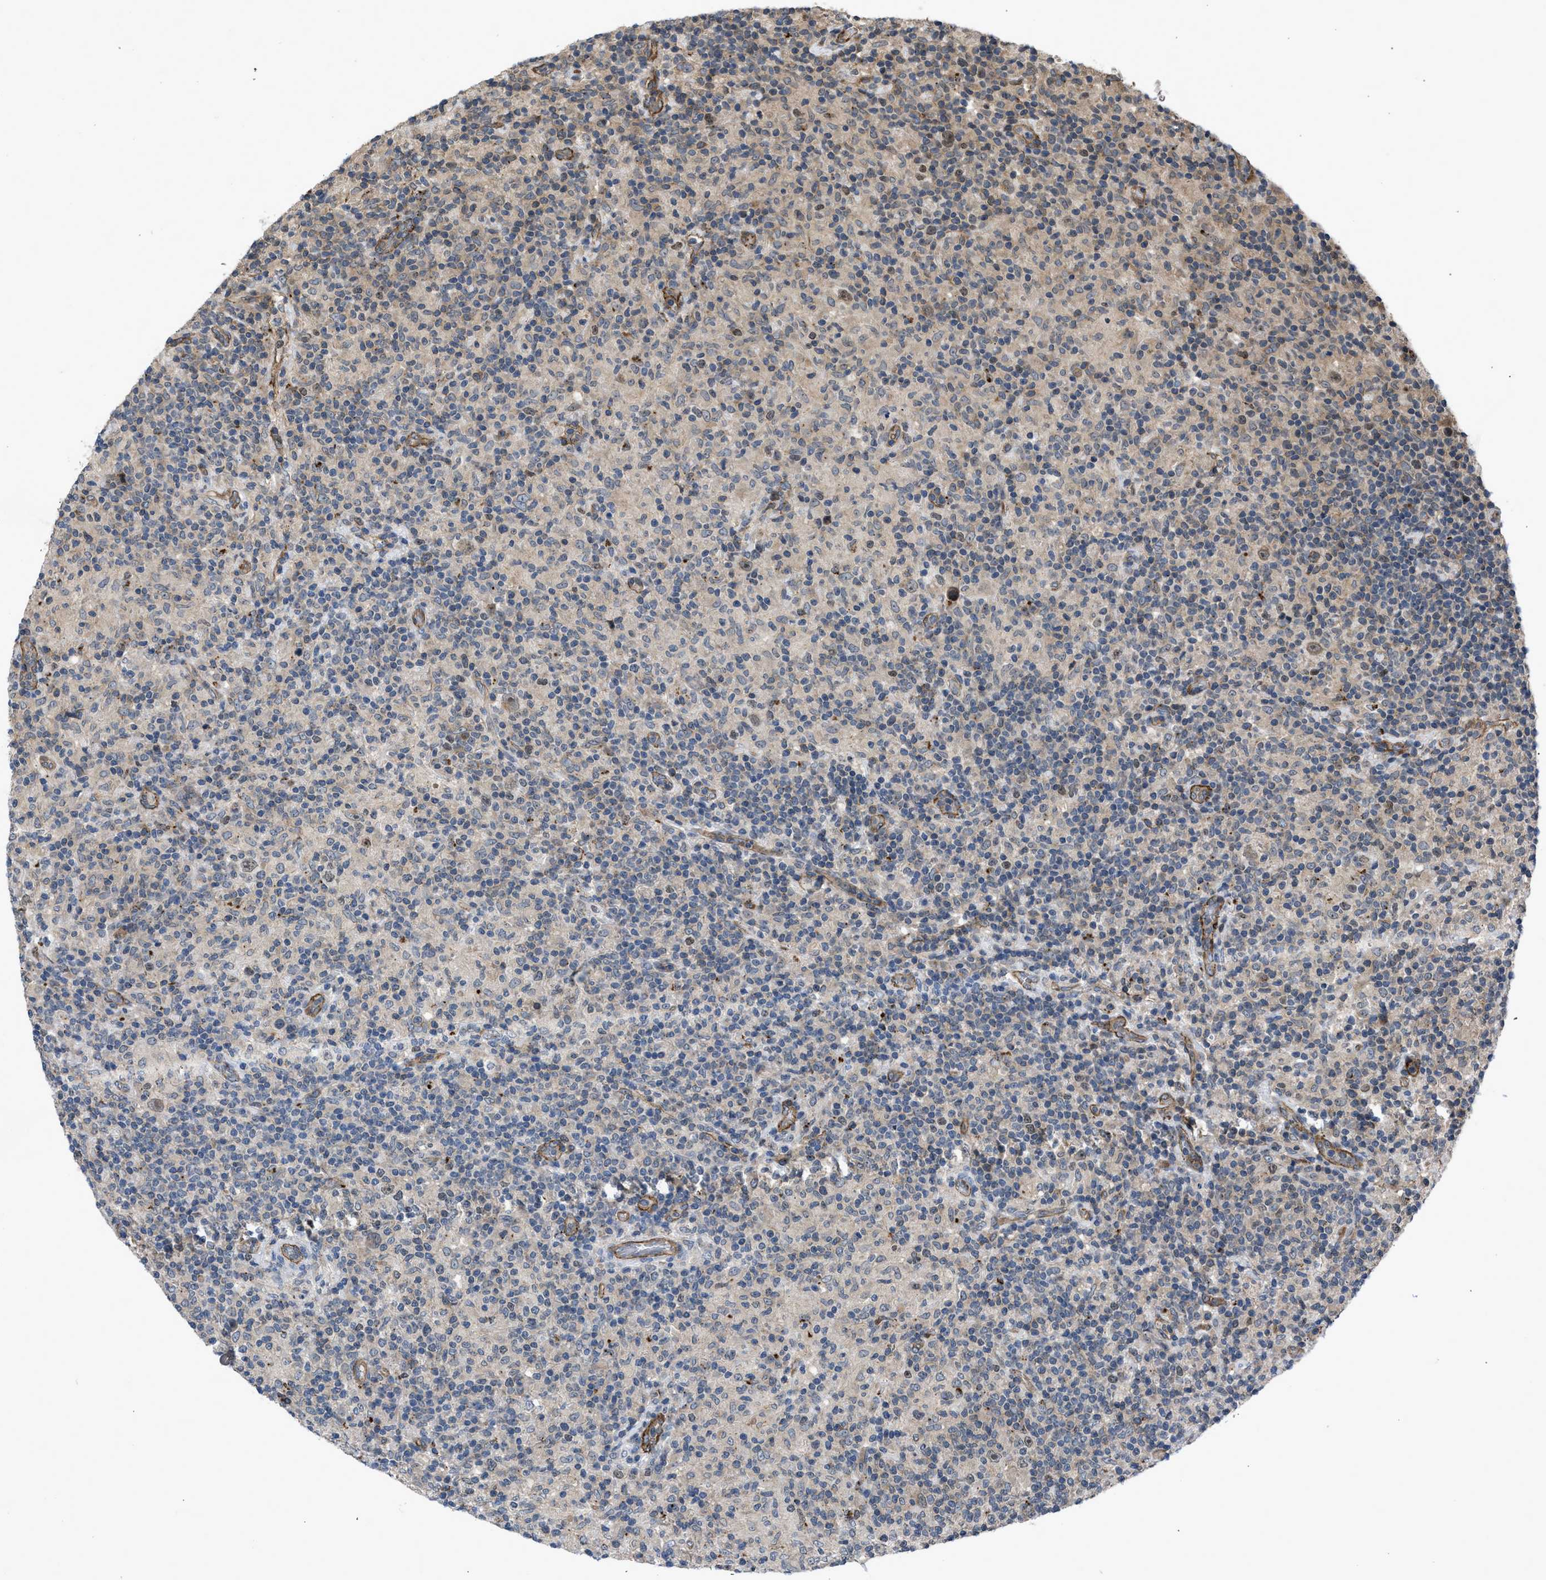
{"staining": {"intensity": "weak", "quantity": "25%-75%", "location": "nuclear"}, "tissue": "lymphoma", "cell_type": "Tumor cells", "image_type": "cancer", "snomed": [{"axis": "morphology", "description": "Hodgkin's disease, NOS"}, {"axis": "topography", "description": "Lymph node"}], "caption": "An image of lymphoma stained for a protein shows weak nuclear brown staining in tumor cells. (Stains: DAB in brown, nuclei in blue, Microscopy: brightfield microscopy at high magnification).", "gene": "GPATCH2L", "patient": {"sex": "male", "age": 70}}